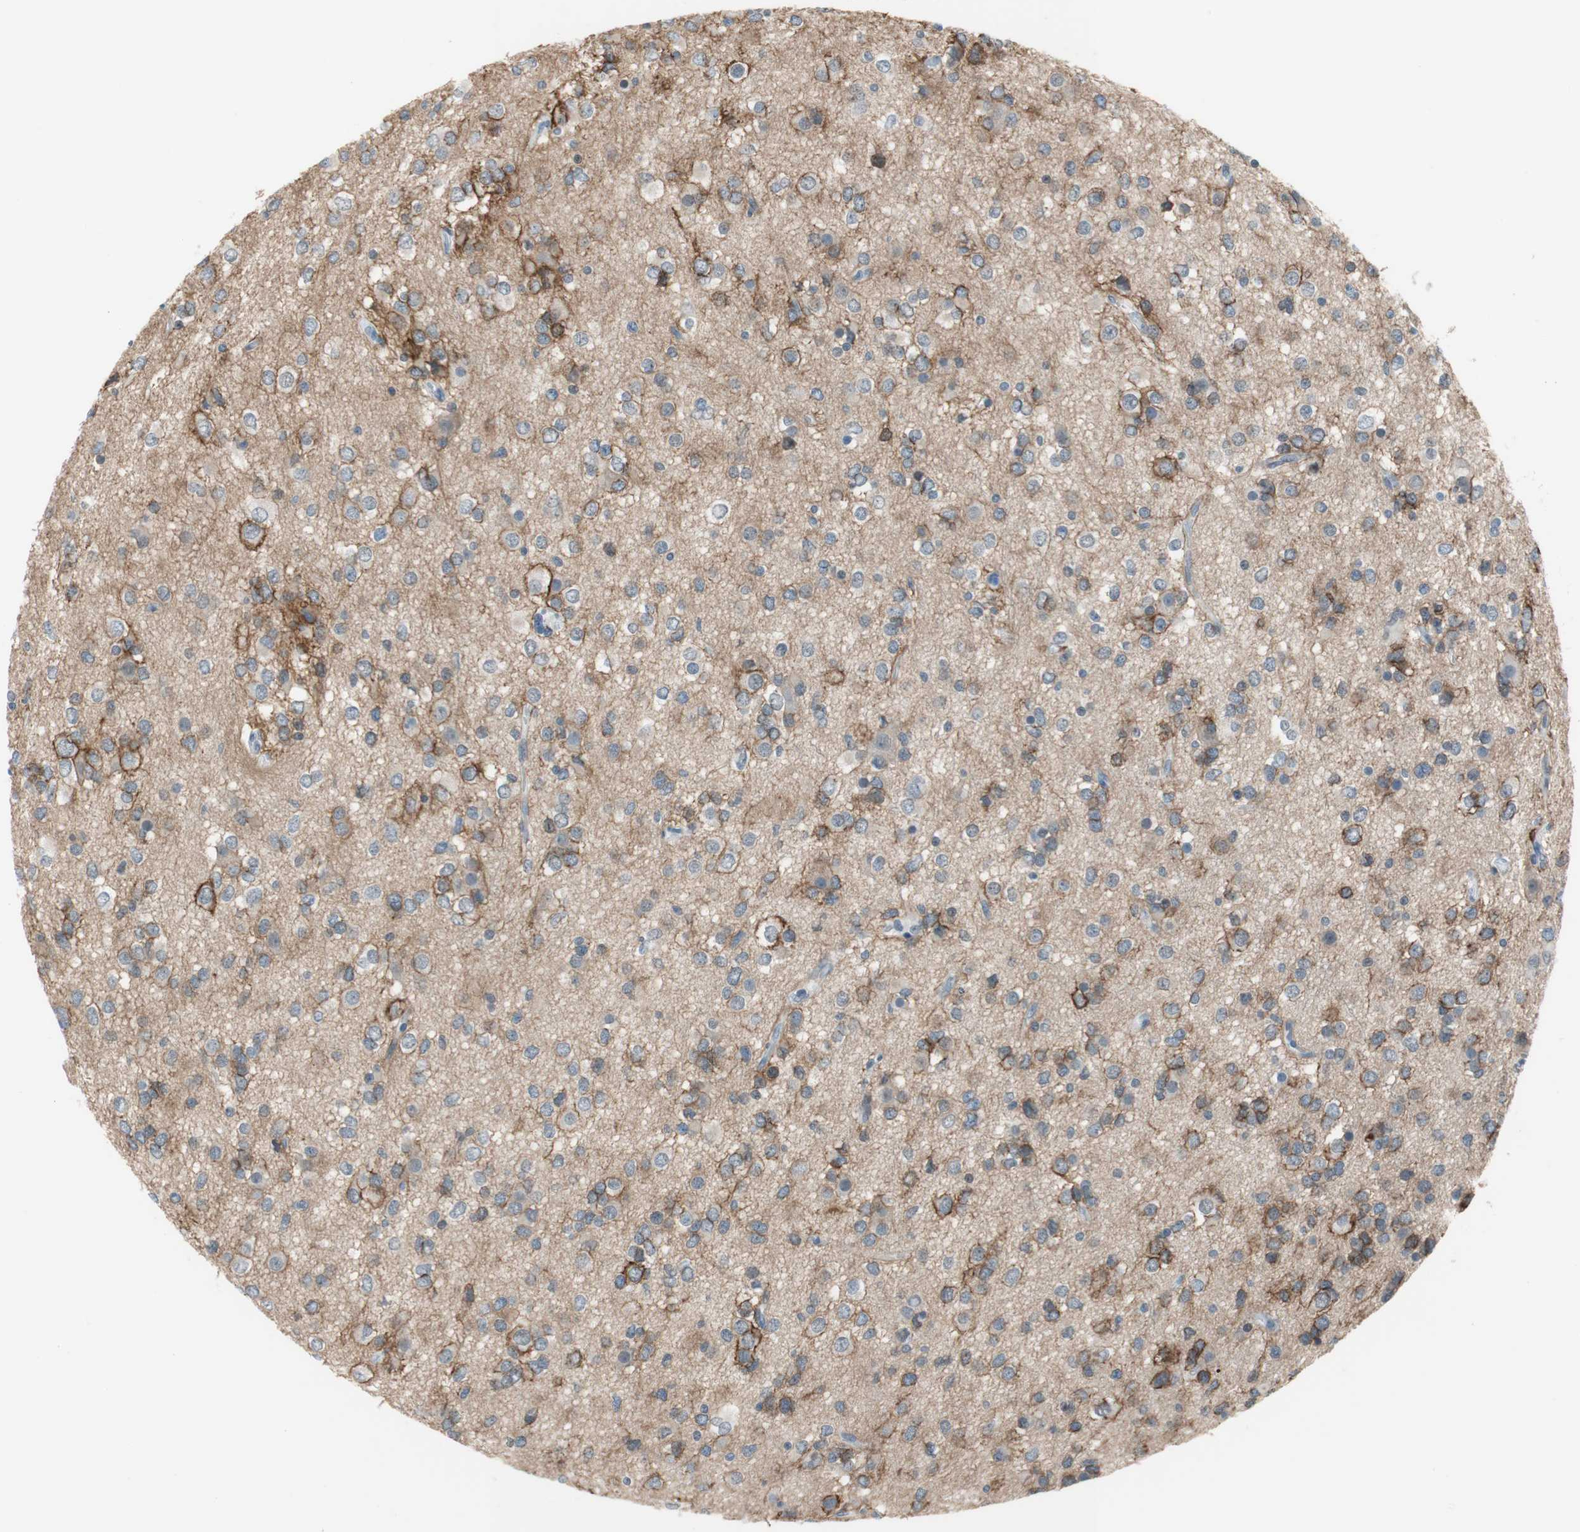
{"staining": {"intensity": "moderate", "quantity": "25%-75%", "location": "cytoplasmic/membranous"}, "tissue": "glioma", "cell_type": "Tumor cells", "image_type": "cancer", "snomed": [{"axis": "morphology", "description": "Glioma, malignant, Low grade"}, {"axis": "topography", "description": "Brain"}], "caption": "A brown stain labels moderate cytoplasmic/membranous staining of a protein in human glioma tumor cells.", "gene": "GRHL1", "patient": {"sex": "male", "age": 42}}